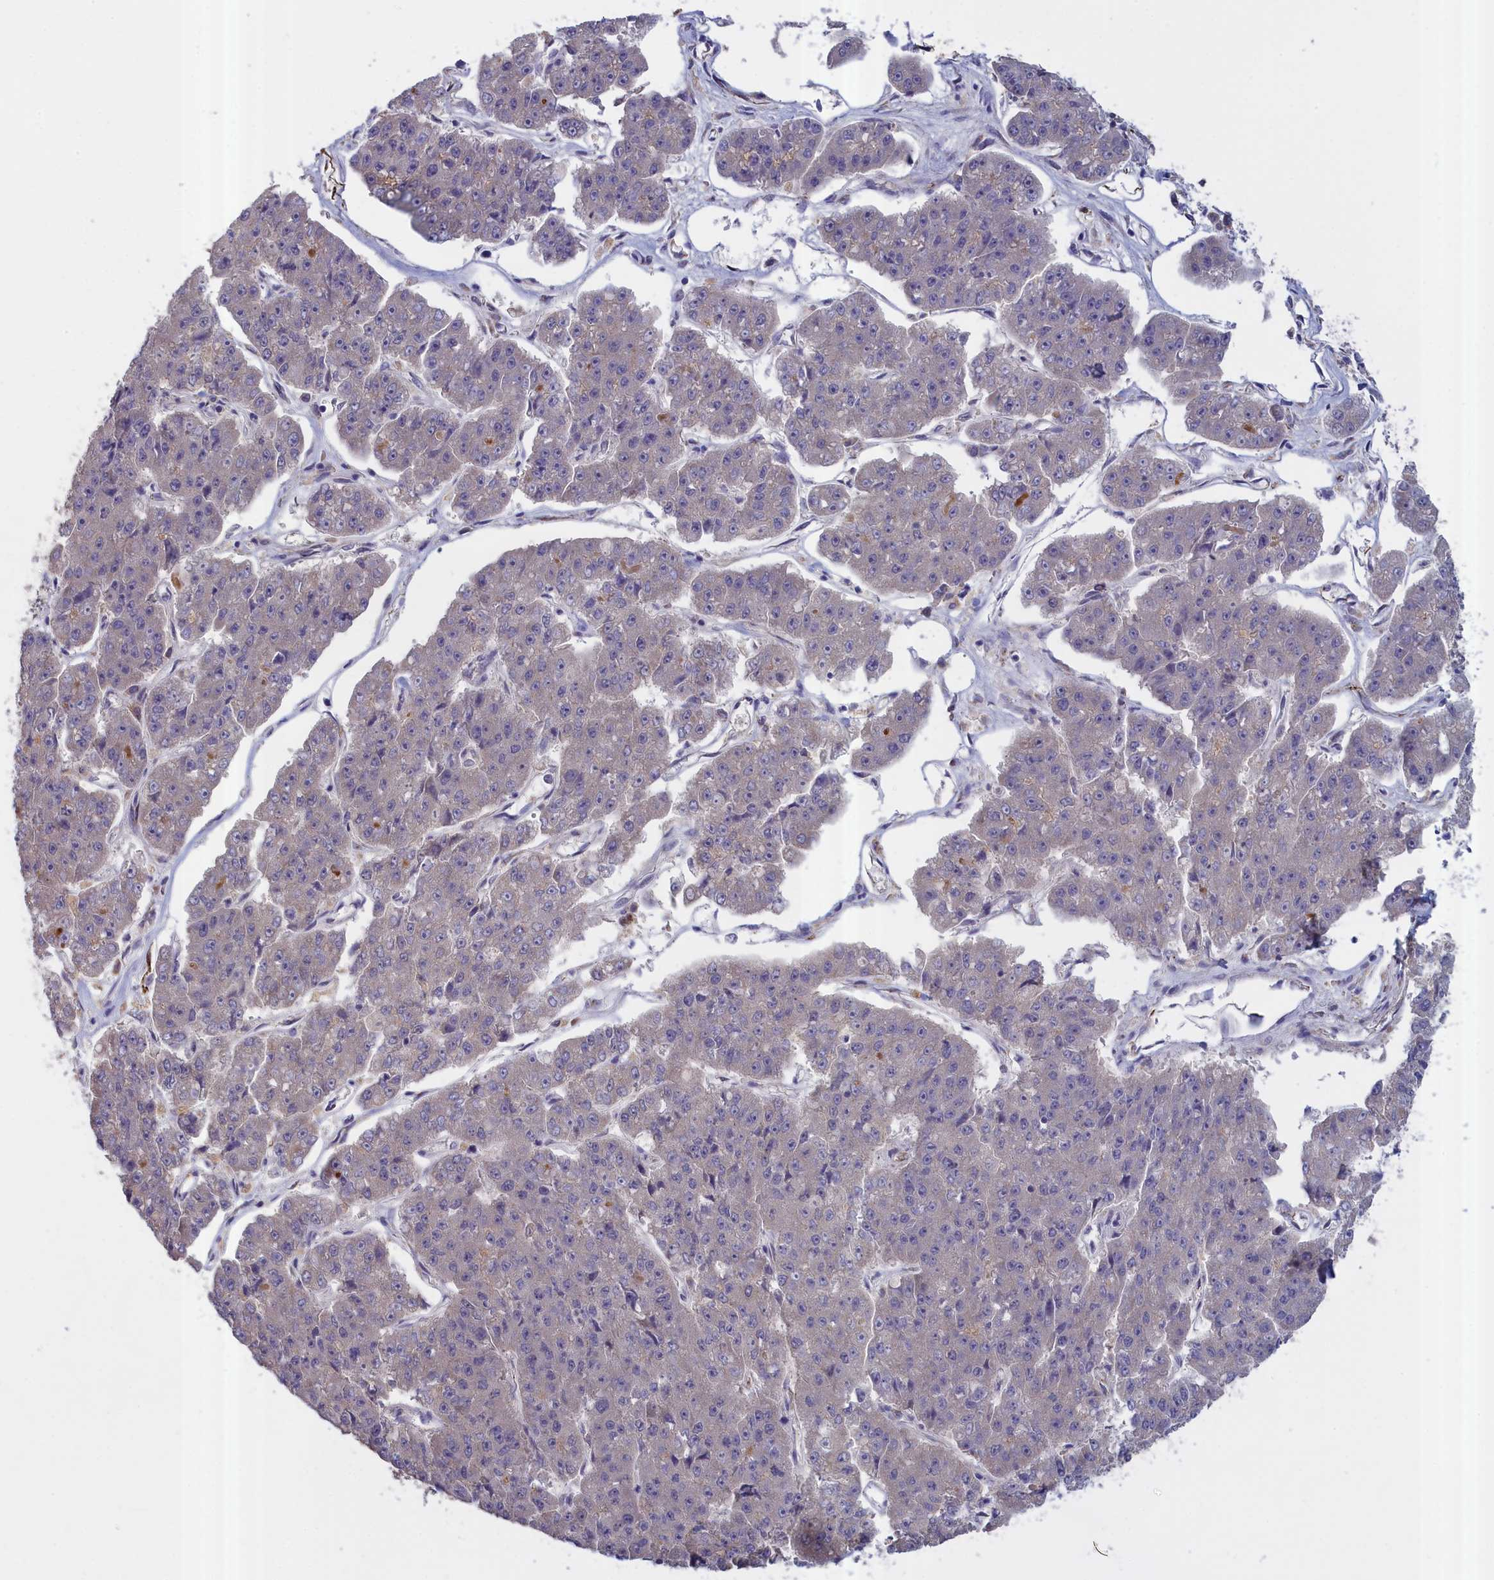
{"staining": {"intensity": "negative", "quantity": "none", "location": "none"}, "tissue": "pancreatic cancer", "cell_type": "Tumor cells", "image_type": "cancer", "snomed": [{"axis": "morphology", "description": "Adenocarcinoma, NOS"}, {"axis": "topography", "description": "Pancreas"}], "caption": "Immunohistochemistry micrograph of pancreatic cancer stained for a protein (brown), which exhibits no positivity in tumor cells. (IHC, brightfield microscopy, high magnification).", "gene": "COL19A1", "patient": {"sex": "male", "age": 50}}